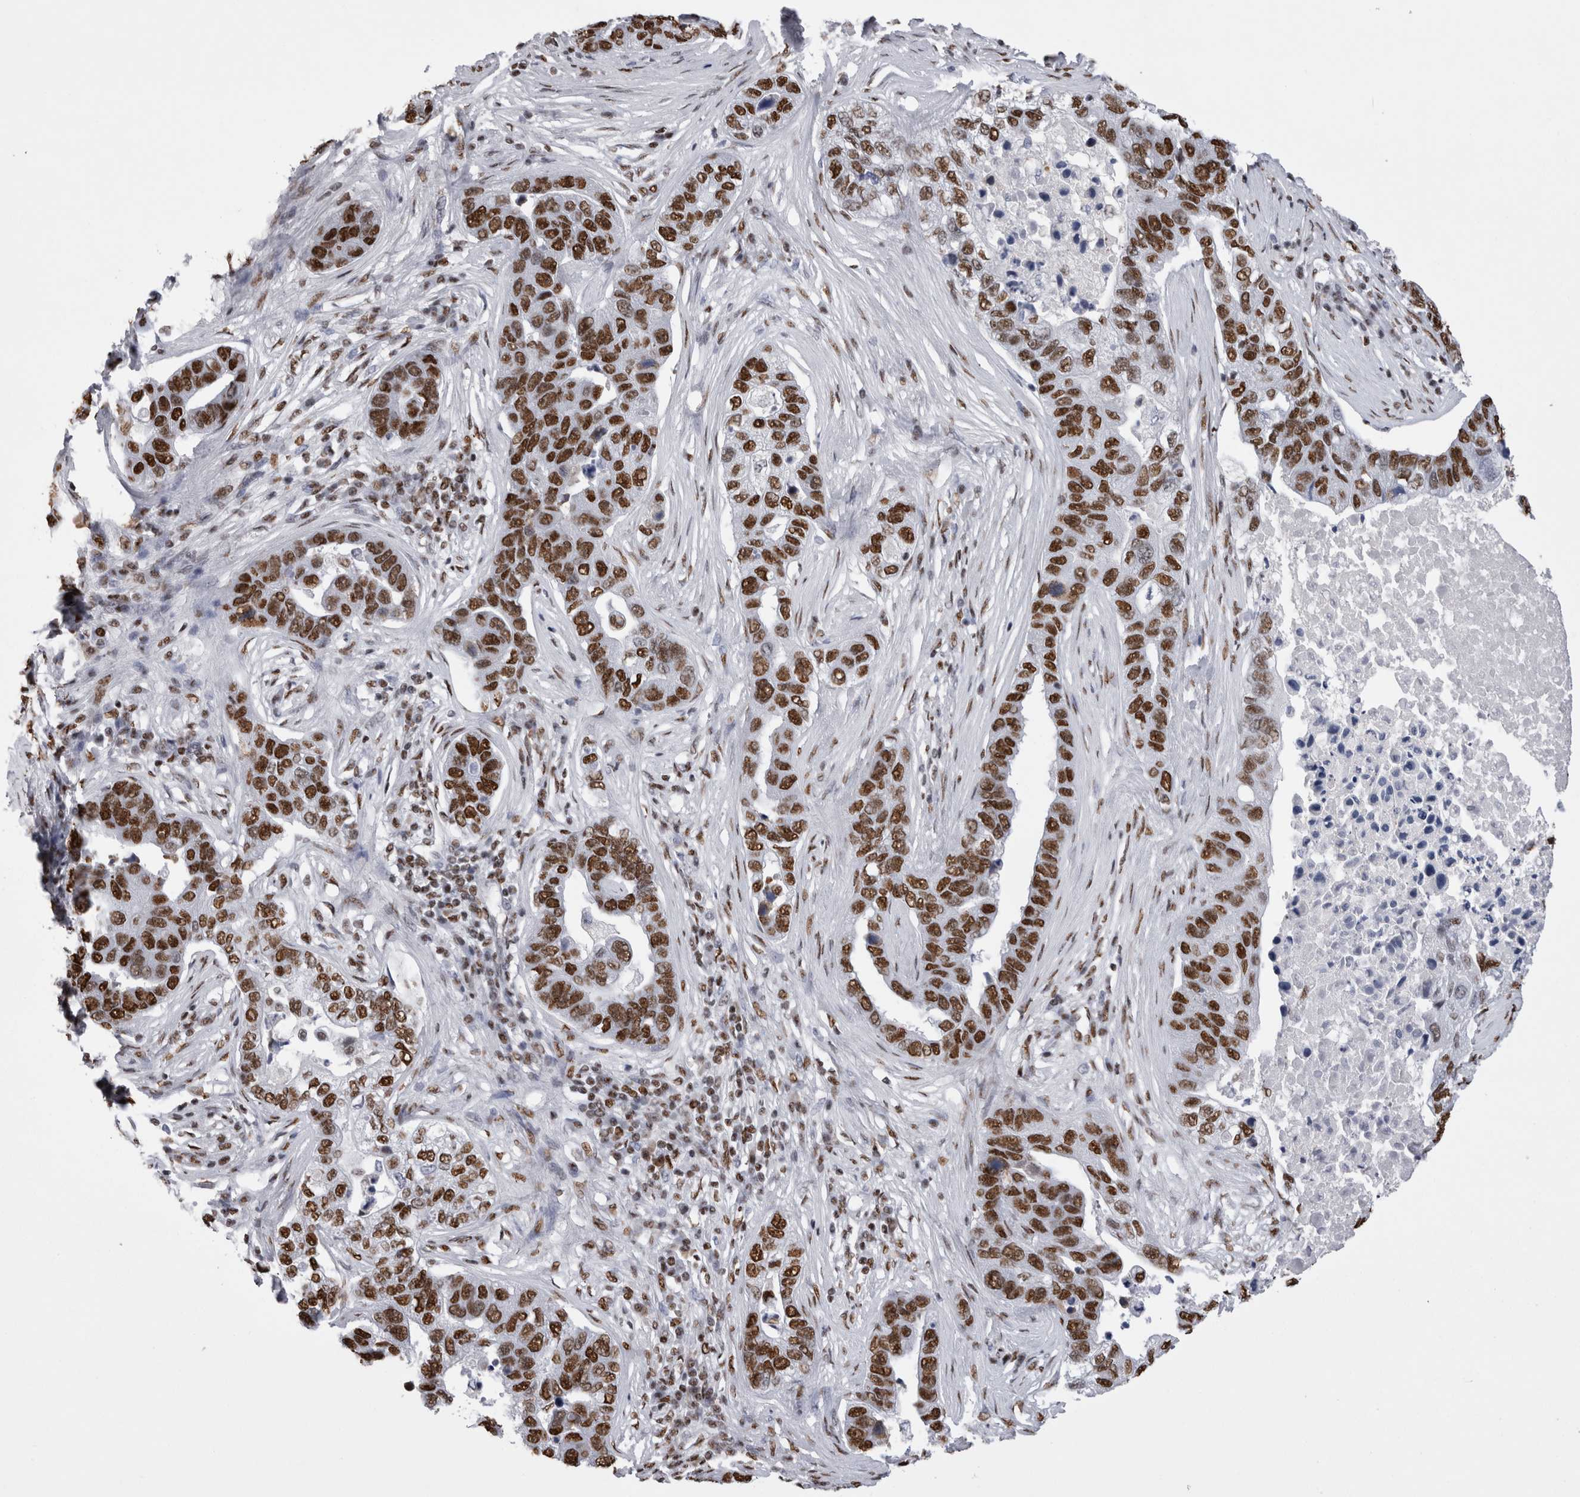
{"staining": {"intensity": "strong", "quantity": ">75%", "location": "nuclear"}, "tissue": "pancreatic cancer", "cell_type": "Tumor cells", "image_type": "cancer", "snomed": [{"axis": "morphology", "description": "Adenocarcinoma, NOS"}, {"axis": "topography", "description": "Pancreas"}], "caption": "High-power microscopy captured an immunohistochemistry image of pancreatic adenocarcinoma, revealing strong nuclear staining in approximately >75% of tumor cells.", "gene": "ALPK3", "patient": {"sex": "female", "age": 61}}